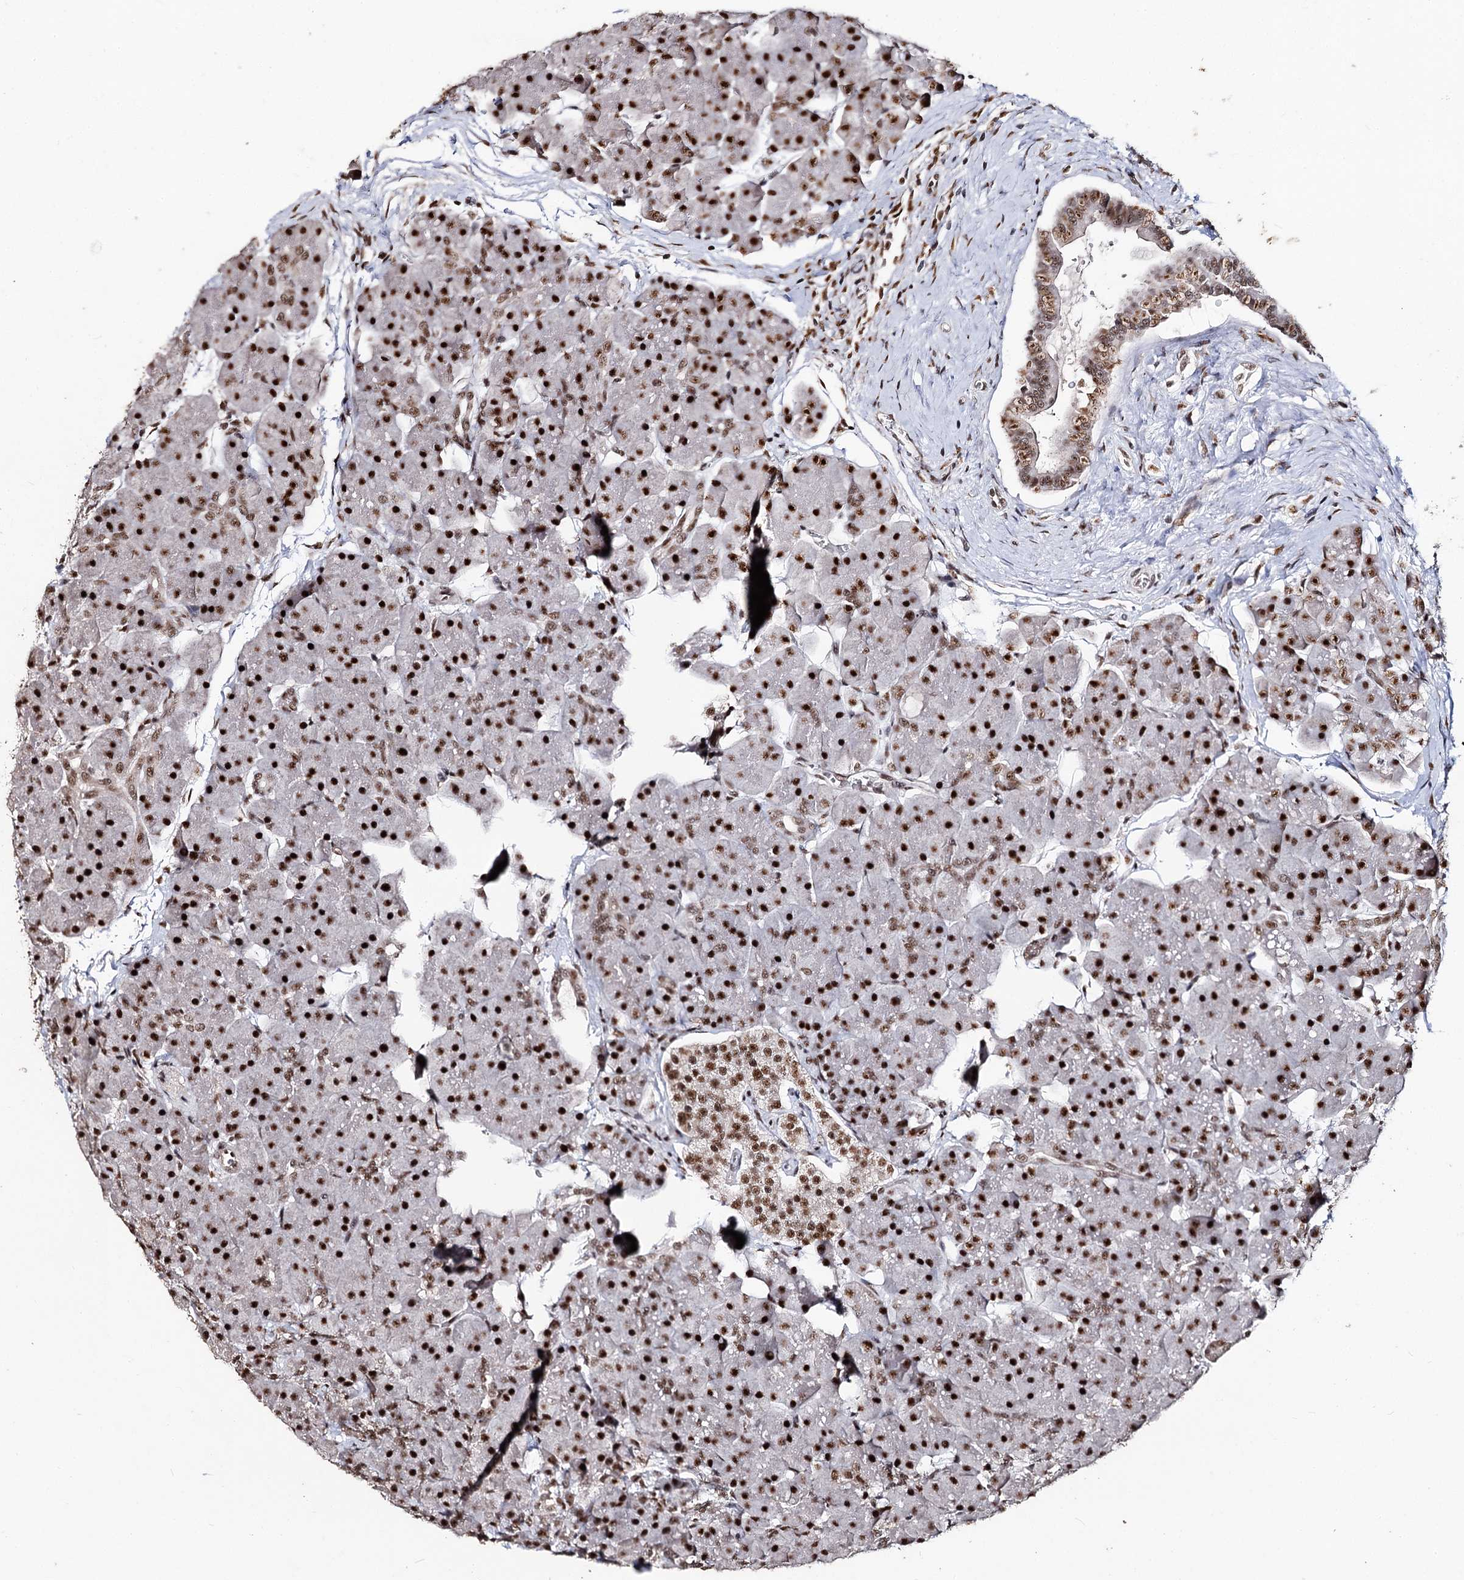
{"staining": {"intensity": "strong", "quantity": ">75%", "location": "nuclear"}, "tissue": "pancreas", "cell_type": "Exocrine glandular cells", "image_type": "normal", "snomed": [{"axis": "morphology", "description": "Normal tissue, NOS"}, {"axis": "topography", "description": "Pancreas"}], "caption": "A histopathology image showing strong nuclear staining in about >75% of exocrine glandular cells in unremarkable pancreas, as visualized by brown immunohistochemical staining.", "gene": "U2SURP", "patient": {"sex": "male", "age": 66}}